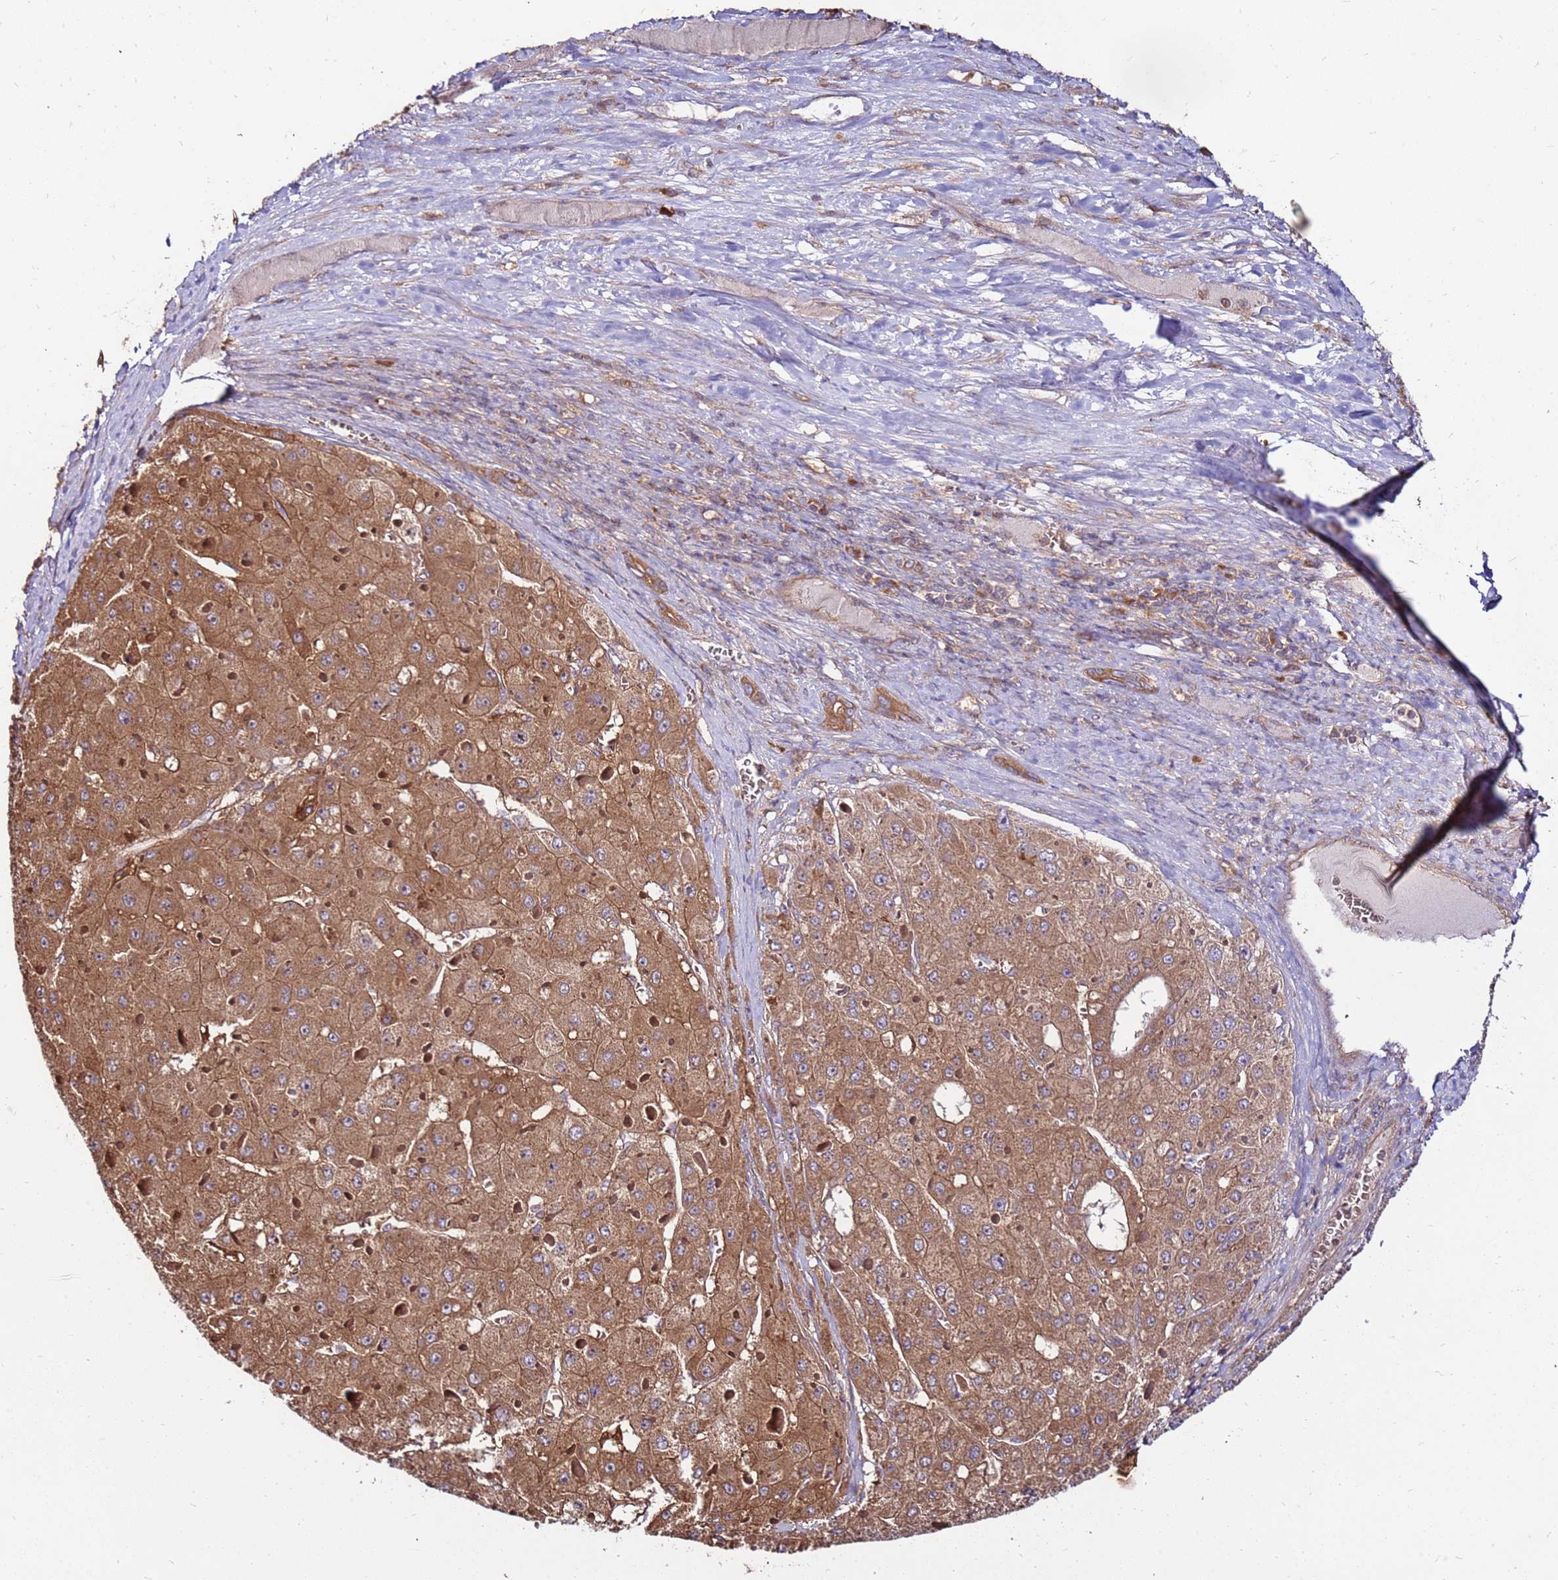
{"staining": {"intensity": "moderate", "quantity": ">75%", "location": "cytoplasmic/membranous"}, "tissue": "liver cancer", "cell_type": "Tumor cells", "image_type": "cancer", "snomed": [{"axis": "morphology", "description": "Carcinoma, Hepatocellular, NOS"}, {"axis": "topography", "description": "Liver"}], "caption": "Protein expression analysis of liver cancer exhibits moderate cytoplasmic/membranous staining in approximately >75% of tumor cells.", "gene": "SLC44A5", "patient": {"sex": "female", "age": 73}}